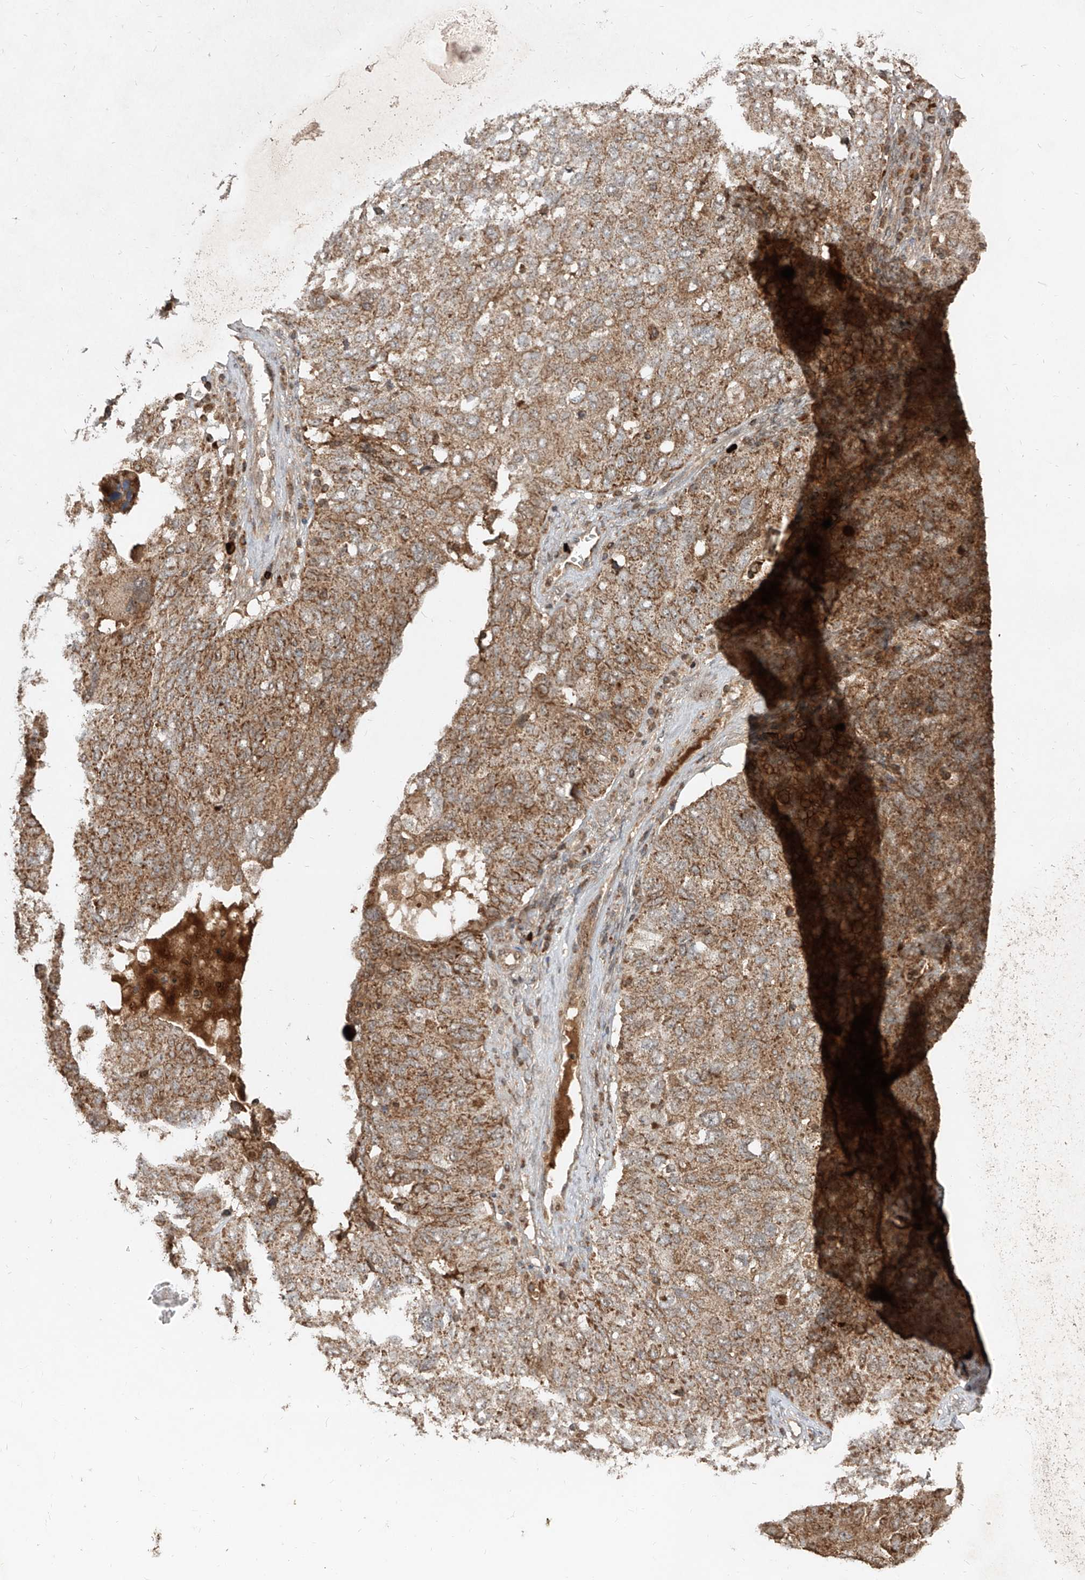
{"staining": {"intensity": "moderate", "quantity": ">75%", "location": "cytoplasmic/membranous"}, "tissue": "ovarian cancer", "cell_type": "Tumor cells", "image_type": "cancer", "snomed": [{"axis": "morphology", "description": "Carcinoma, endometroid"}, {"axis": "topography", "description": "Ovary"}], "caption": "Ovarian cancer stained with DAB IHC reveals medium levels of moderate cytoplasmic/membranous positivity in approximately >75% of tumor cells.", "gene": "AIM2", "patient": {"sex": "female", "age": 62}}